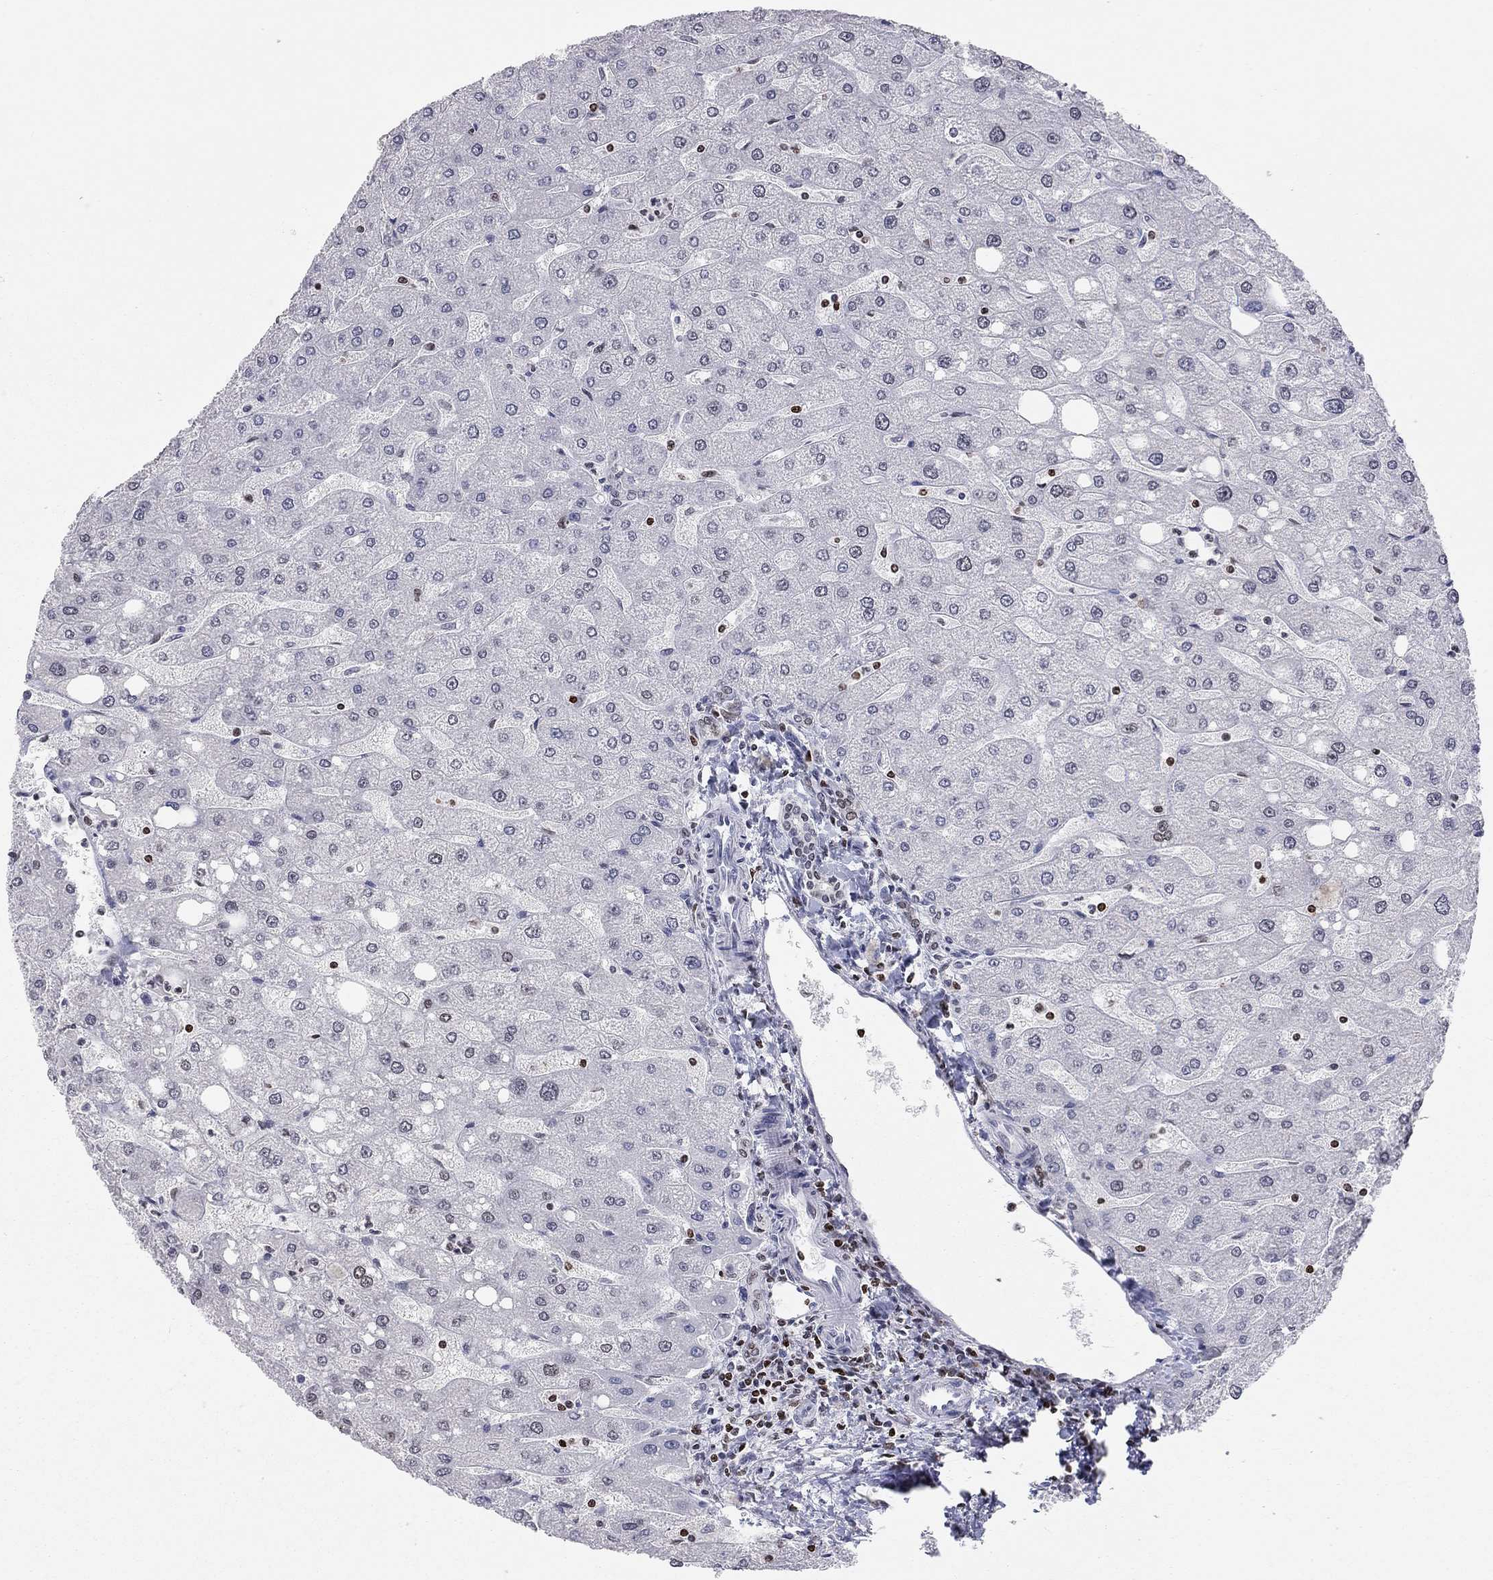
{"staining": {"intensity": "negative", "quantity": "none", "location": "none"}, "tissue": "liver", "cell_type": "Cholangiocytes", "image_type": "normal", "snomed": [{"axis": "morphology", "description": "Normal tissue, NOS"}, {"axis": "topography", "description": "Liver"}], "caption": "Immunohistochemistry (IHC) image of benign human liver stained for a protein (brown), which displays no expression in cholangiocytes.", "gene": "H2AX", "patient": {"sex": "male", "age": 67}}